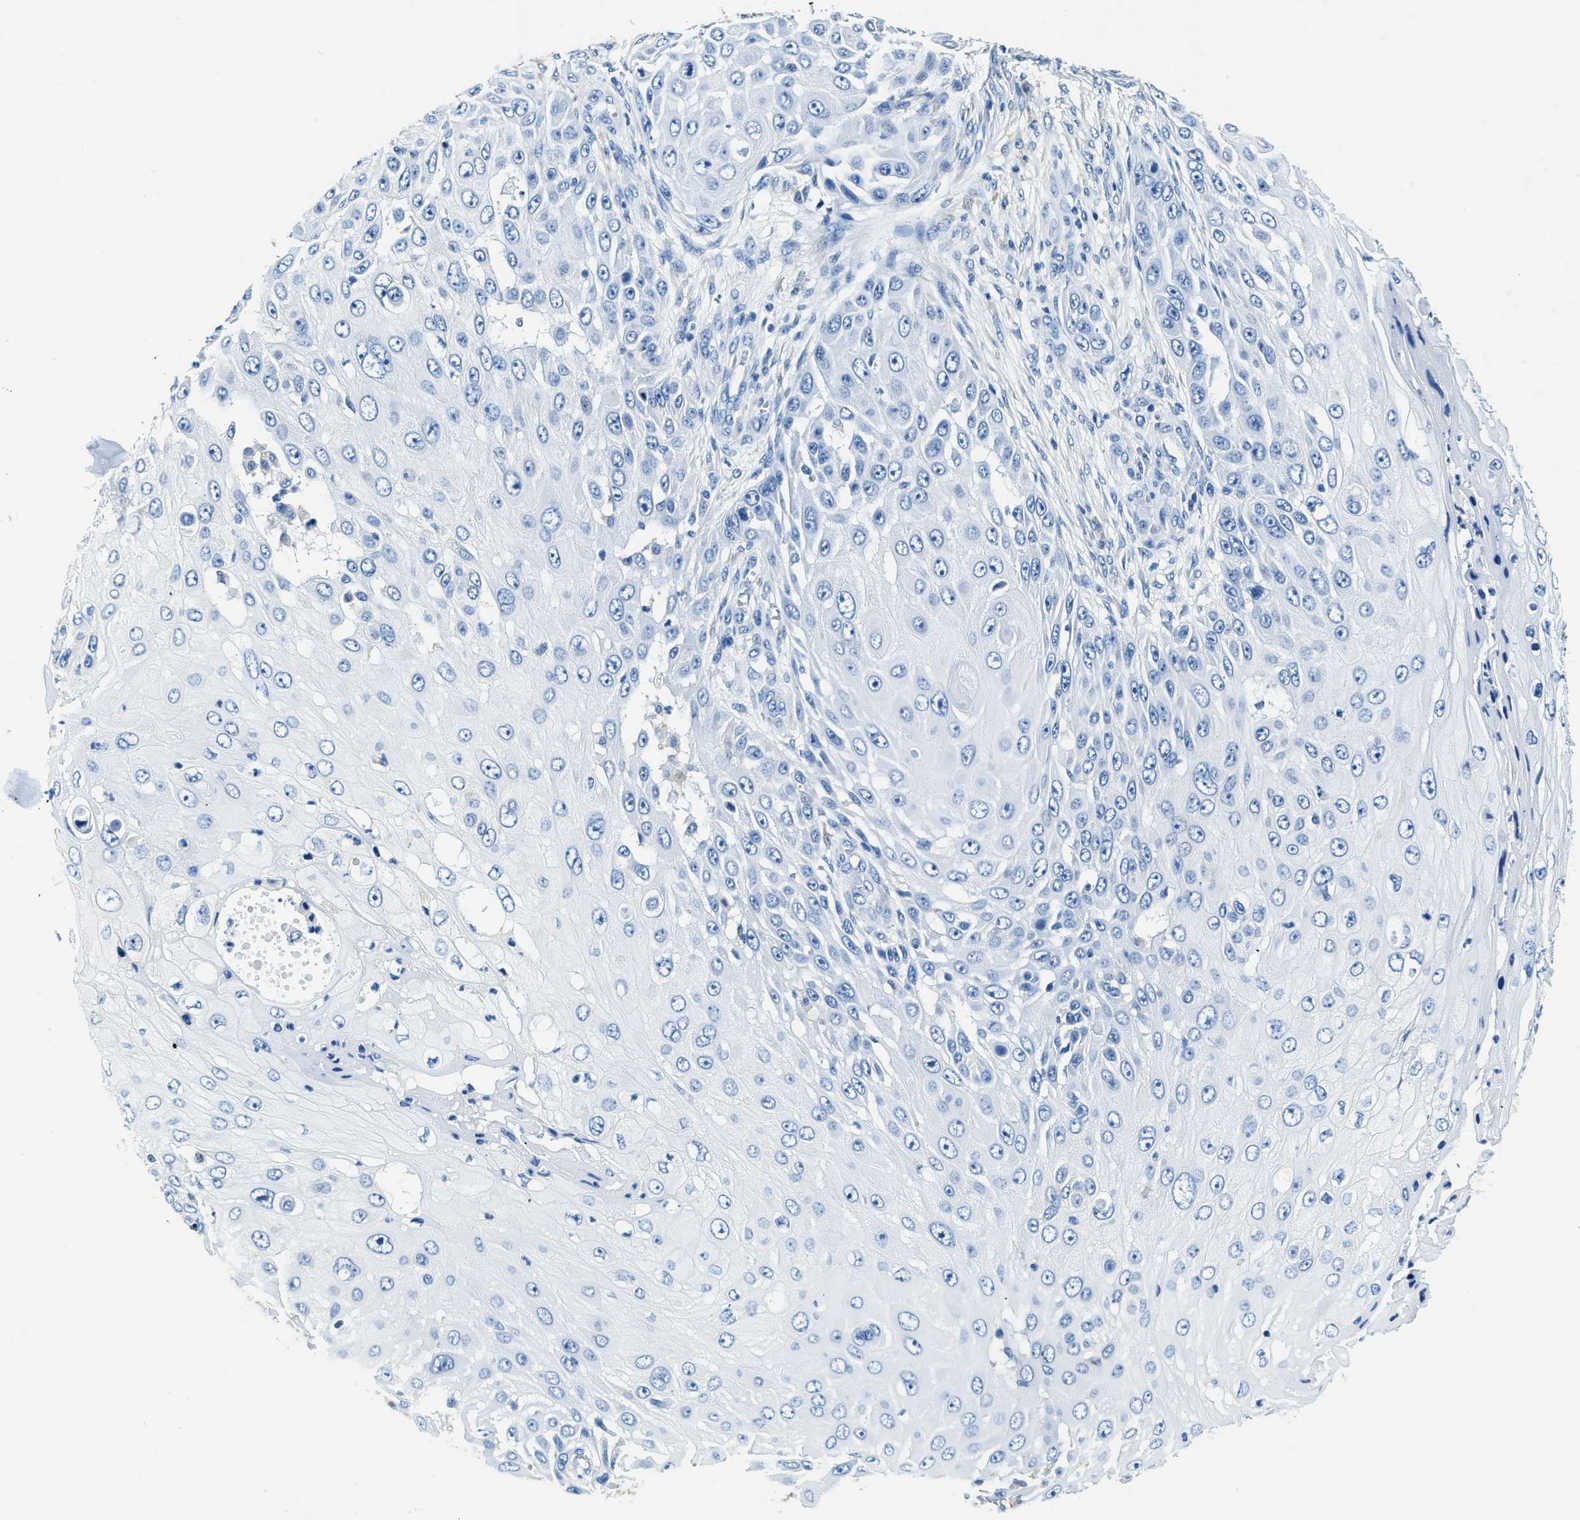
{"staining": {"intensity": "negative", "quantity": "none", "location": "none"}, "tissue": "skin cancer", "cell_type": "Tumor cells", "image_type": "cancer", "snomed": [{"axis": "morphology", "description": "Squamous cell carcinoma, NOS"}, {"axis": "topography", "description": "Skin"}], "caption": "This is a image of immunohistochemistry staining of skin cancer, which shows no staining in tumor cells.", "gene": "ZDHHC13", "patient": {"sex": "female", "age": 44}}